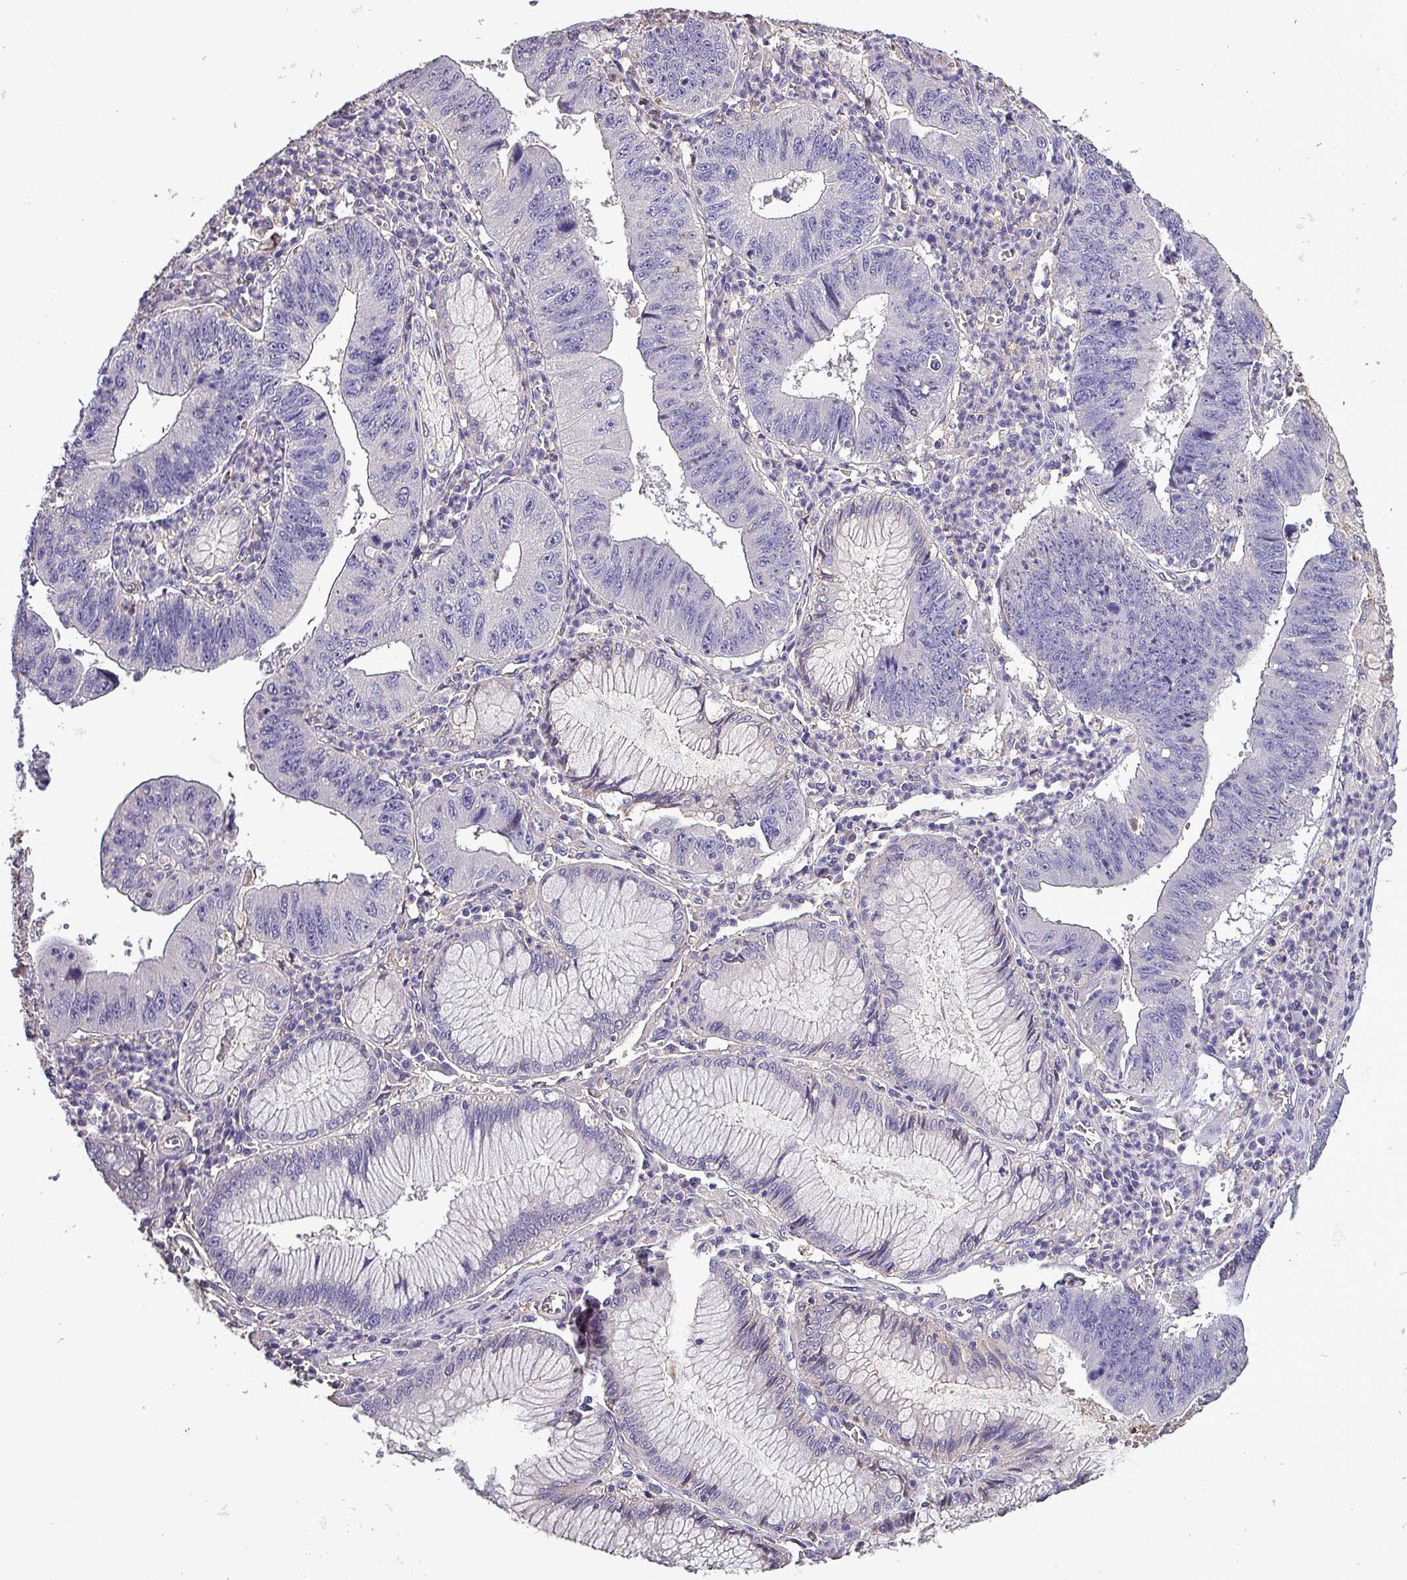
{"staining": {"intensity": "negative", "quantity": "none", "location": "none"}, "tissue": "stomach cancer", "cell_type": "Tumor cells", "image_type": "cancer", "snomed": [{"axis": "morphology", "description": "Adenocarcinoma, NOS"}, {"axis": "topography", "description": "Stomach"}], "caption": "Tumor cells are negative for protein expression in human stomach cancer (adenocarcinoma).", "gene": "HTRA4", "patient": {"sex": "male", "age": 59}}